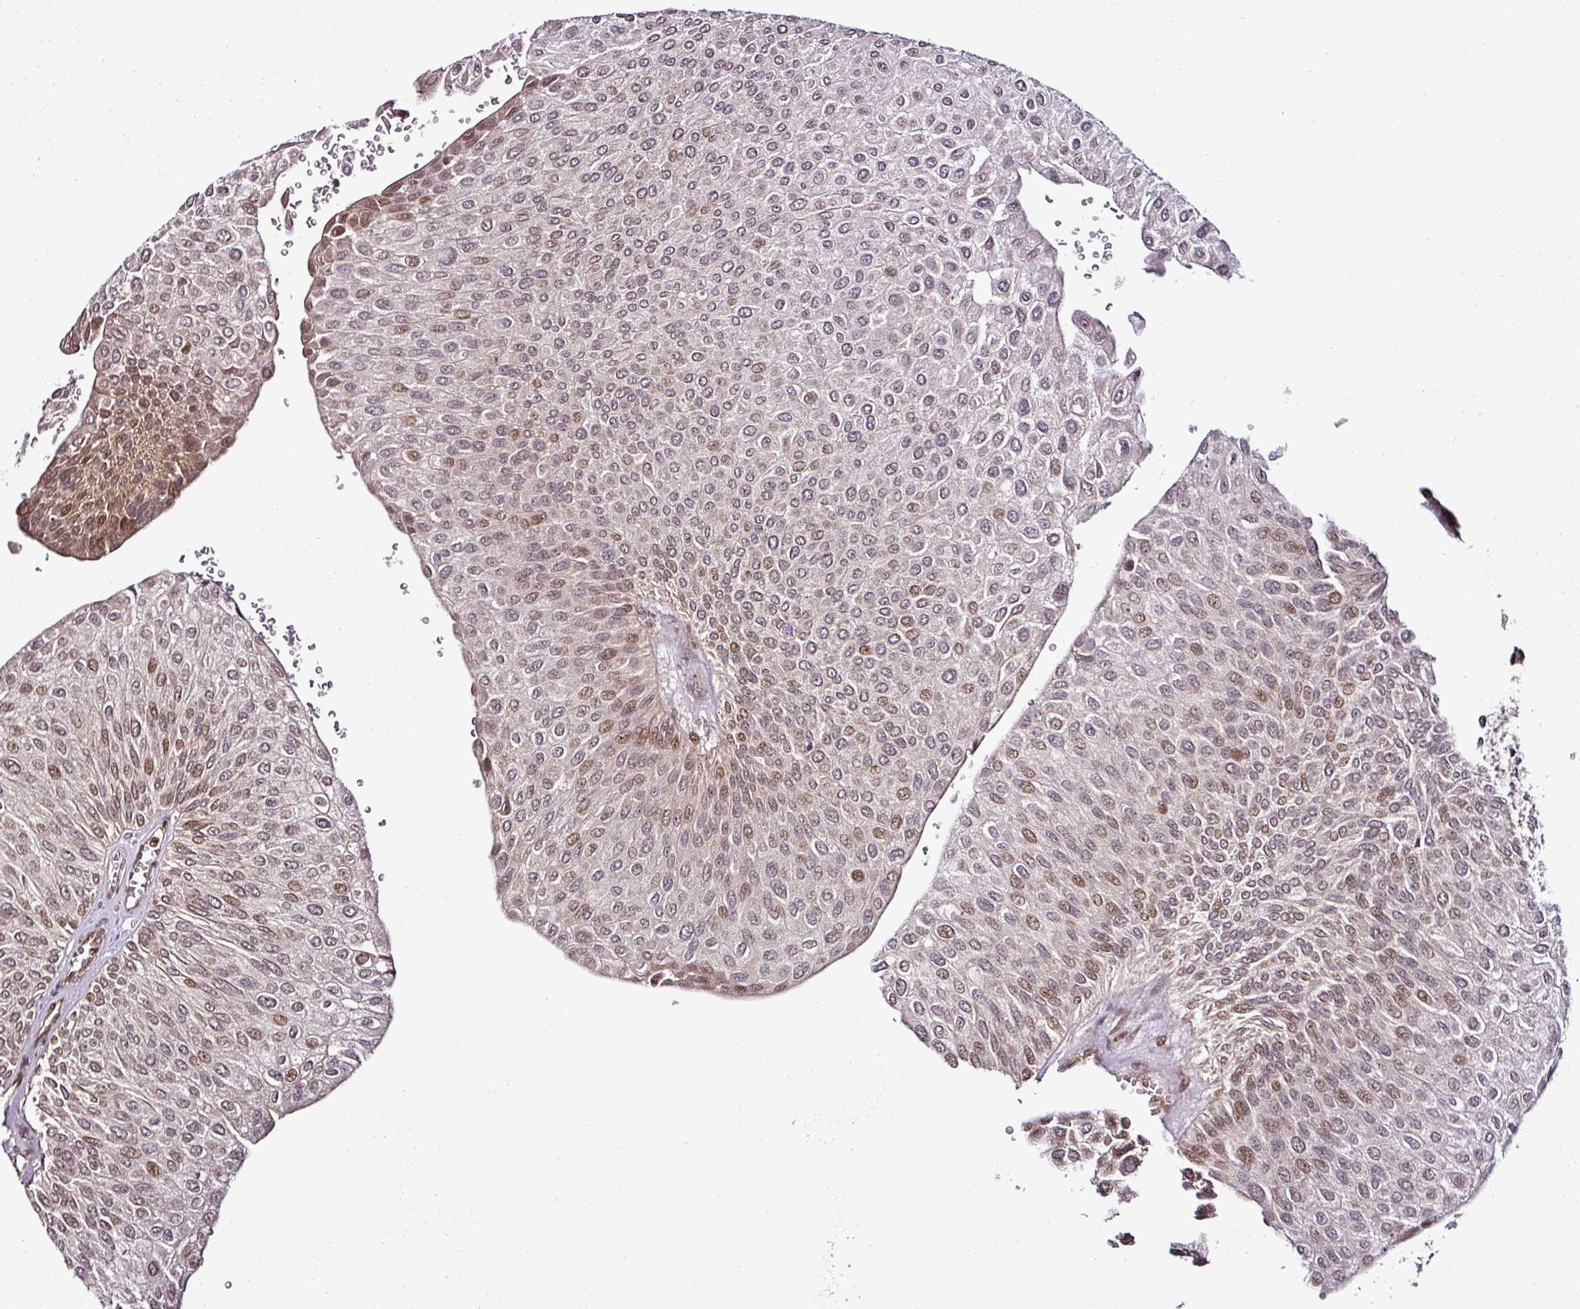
{"staining": {"intensity": "weak", "quantity": ">75%", "location": "nuclear"}, "tissue": "urothelial cancer", "cell_type": "Tumor cells", "image_type": "cancer", "snomed": [{"axis": "morphology", "description": "Urothelial carcinoma, NOS"}, {"axis": "topography", "description": "Urinary bladder"}], "caption": "An image showing weak nuclear expression in about >75% of tumor cells in urothelial cancer, as visualized by brown immunohistochemical staining.", "gene": "COPRS", "patient": {"sex": "male", "age": 67}}